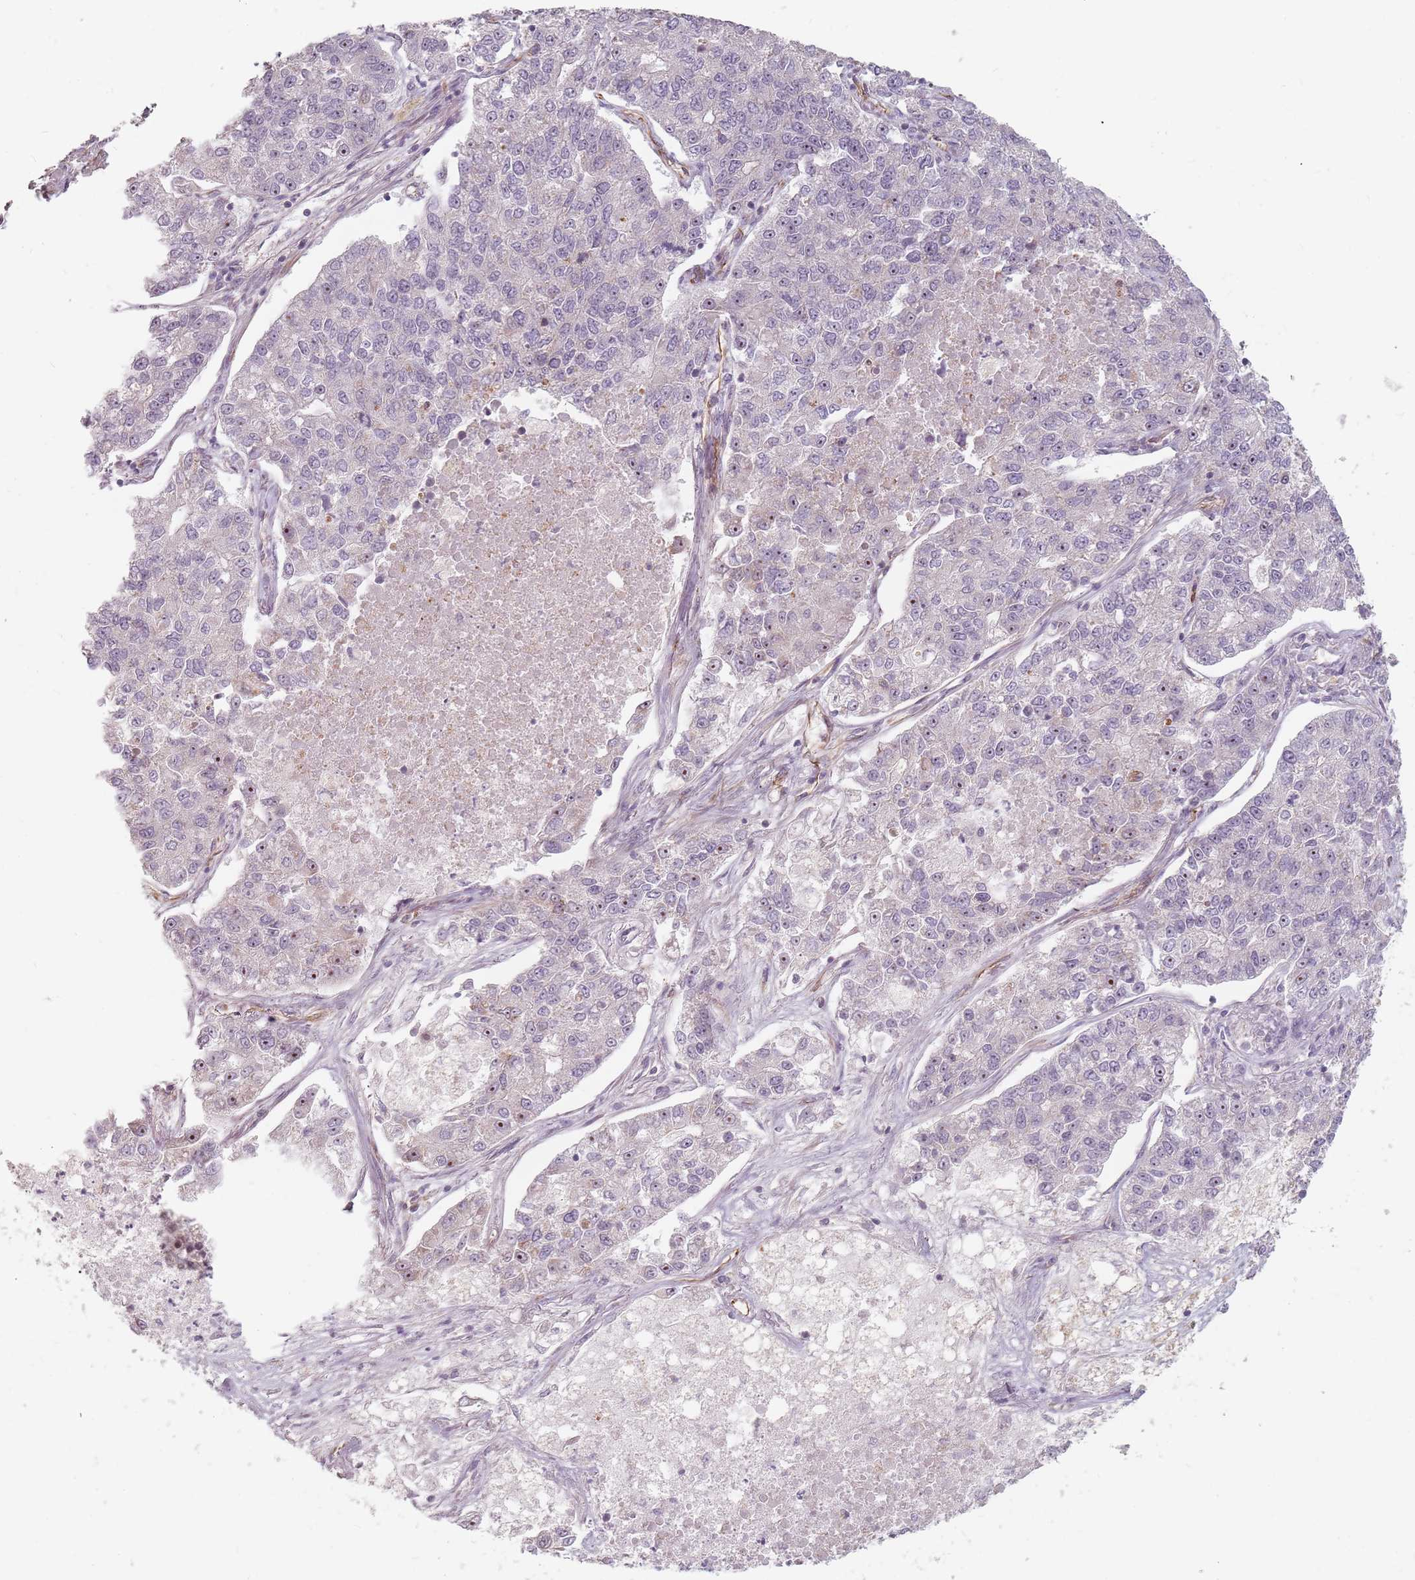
{"staining": {"intensity": "negative", "quantity": "none", "location": "none"}, "tissue": "lung cancer", "cell_type": "Tumor cells", "image_type": "cancer", "snomed": [{"axis": "morphology", "description": "Adenocarcinoma, NOS"}, {"axis": "topography", "description": "Lung"}], "caption": "Human lung cancer (adenocarcinoma) stained for a protein using IHC shows no positivity in tumor cells.", "gene": "GAS2L3", "patient": {"sex": "male", "age": 49}}